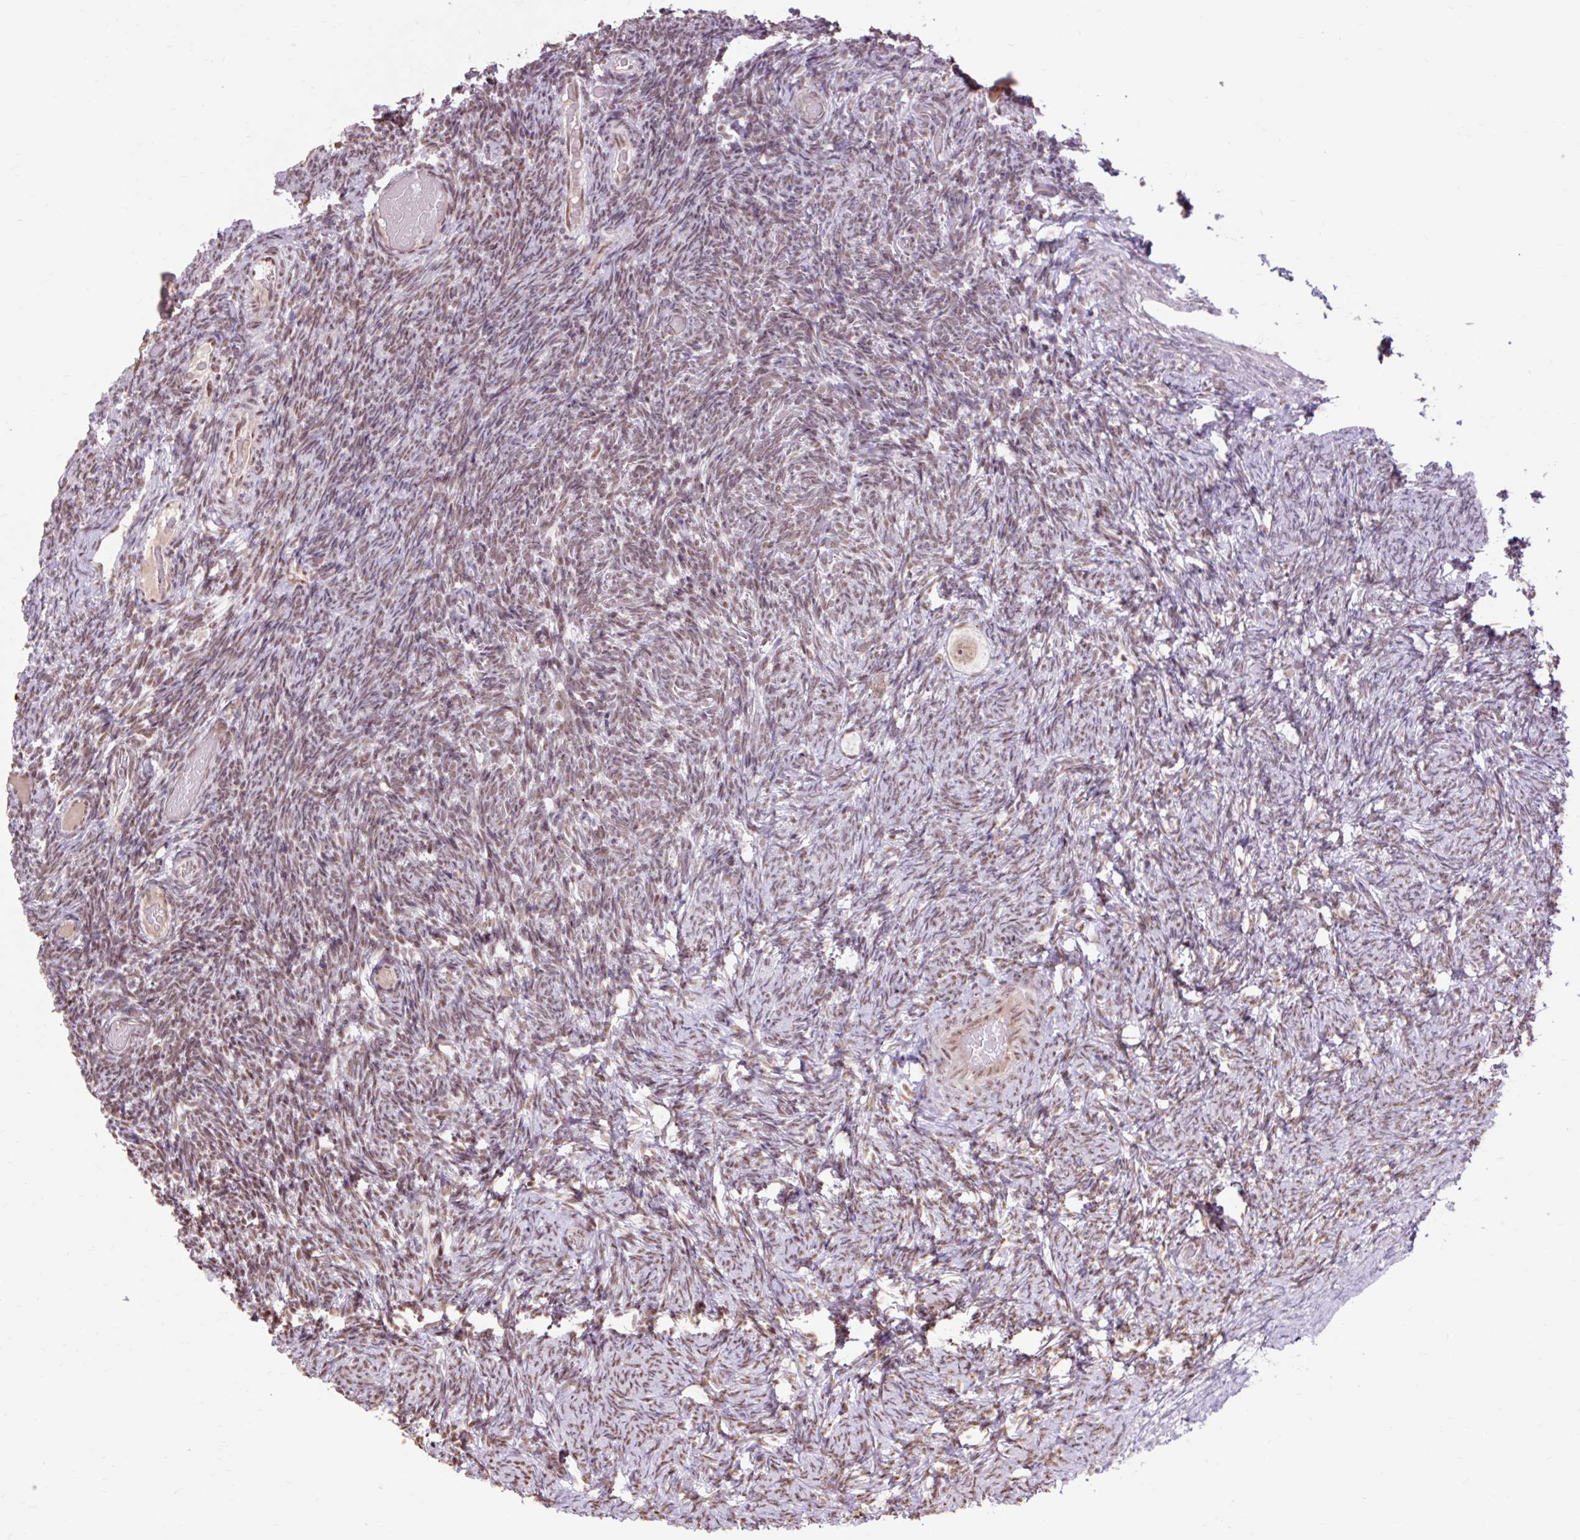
{"staining": {"intensity": "moderate", "quantity": ">75%", "location": "nuclear"}, "tissue": "ovary", "cell_type": "Follicle cells", "image_type": "normal", "snomed": [{"axis": "morphology", "description": "Normal tissue, NOS"}, {"axis": "topography", "description": "Ovary"}], "caption": "IHC (DAB) staining of unremarkable human ovary demonstrates moderate nuclear protein positivity in approximately >75% of follicle cells. (brown staining indicates protein expression, while blue staining denotes nuclei).", "gene": "ENSG00000261832", "patient": {"sex": "female", "age": 34}}